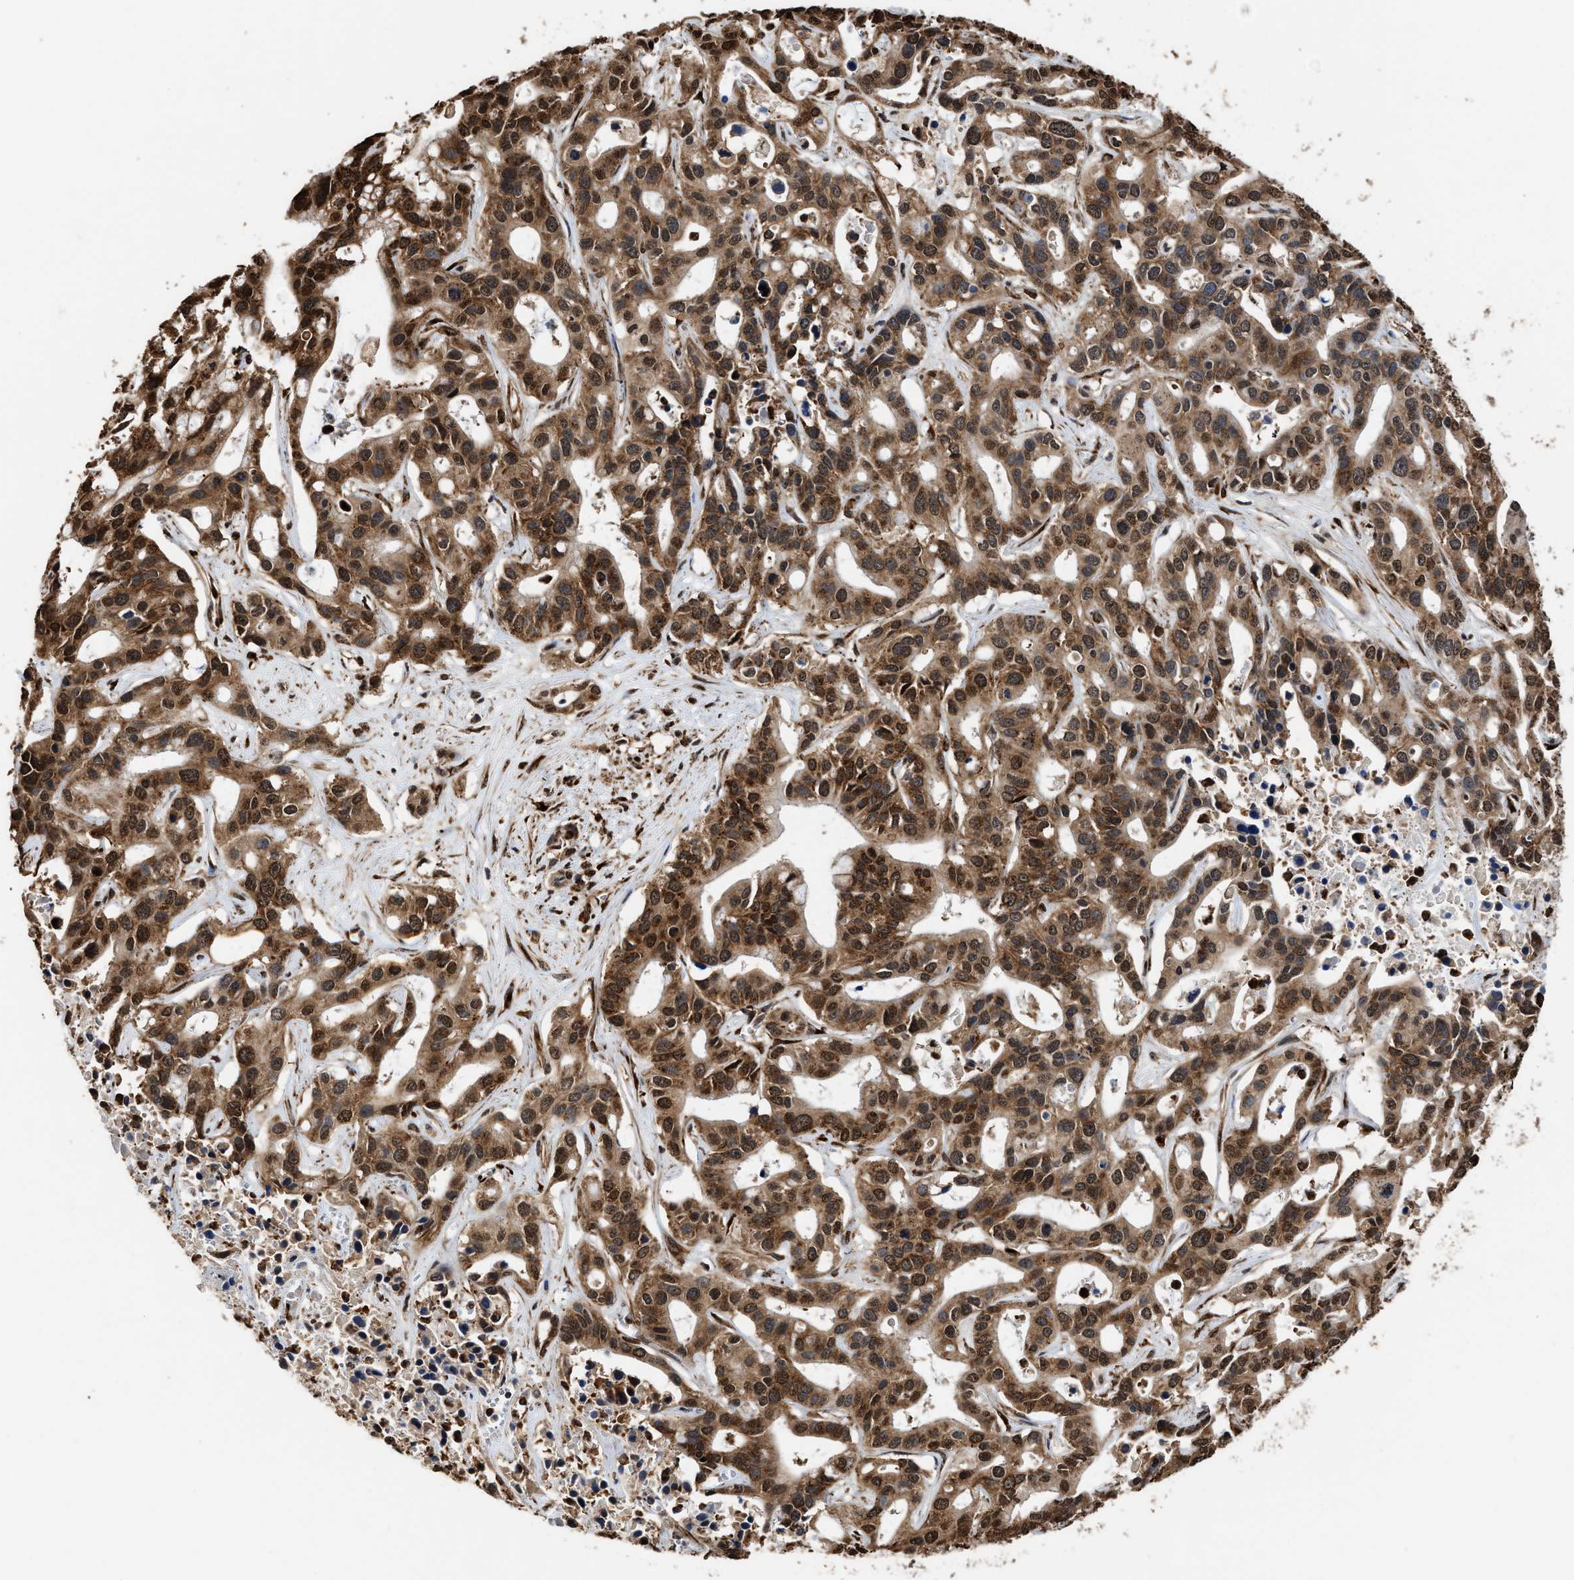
{"staining": {"intensity": "strong", "quantity": ">75%", "location": "cytoplasmic/membranous,nuclear"}, "tissue": "liver cancer", "cell_type": "Tumor cells", "image_type": "cancer", "snomed": [{"axis": "morphology", "description": "Cholangiocarcinoma"}, {"axis": "topography", "description": "Liver"}], "caption": "Cholangiocarcinoma (liver) was stained to show a protein in brown. There is high levels of strong cytoplasmic/membranous and nuclear expression in approximately >75% of tumor cells.", "gene": "SEPTIN2", "patient": {"sex": "female", "age": 65}}